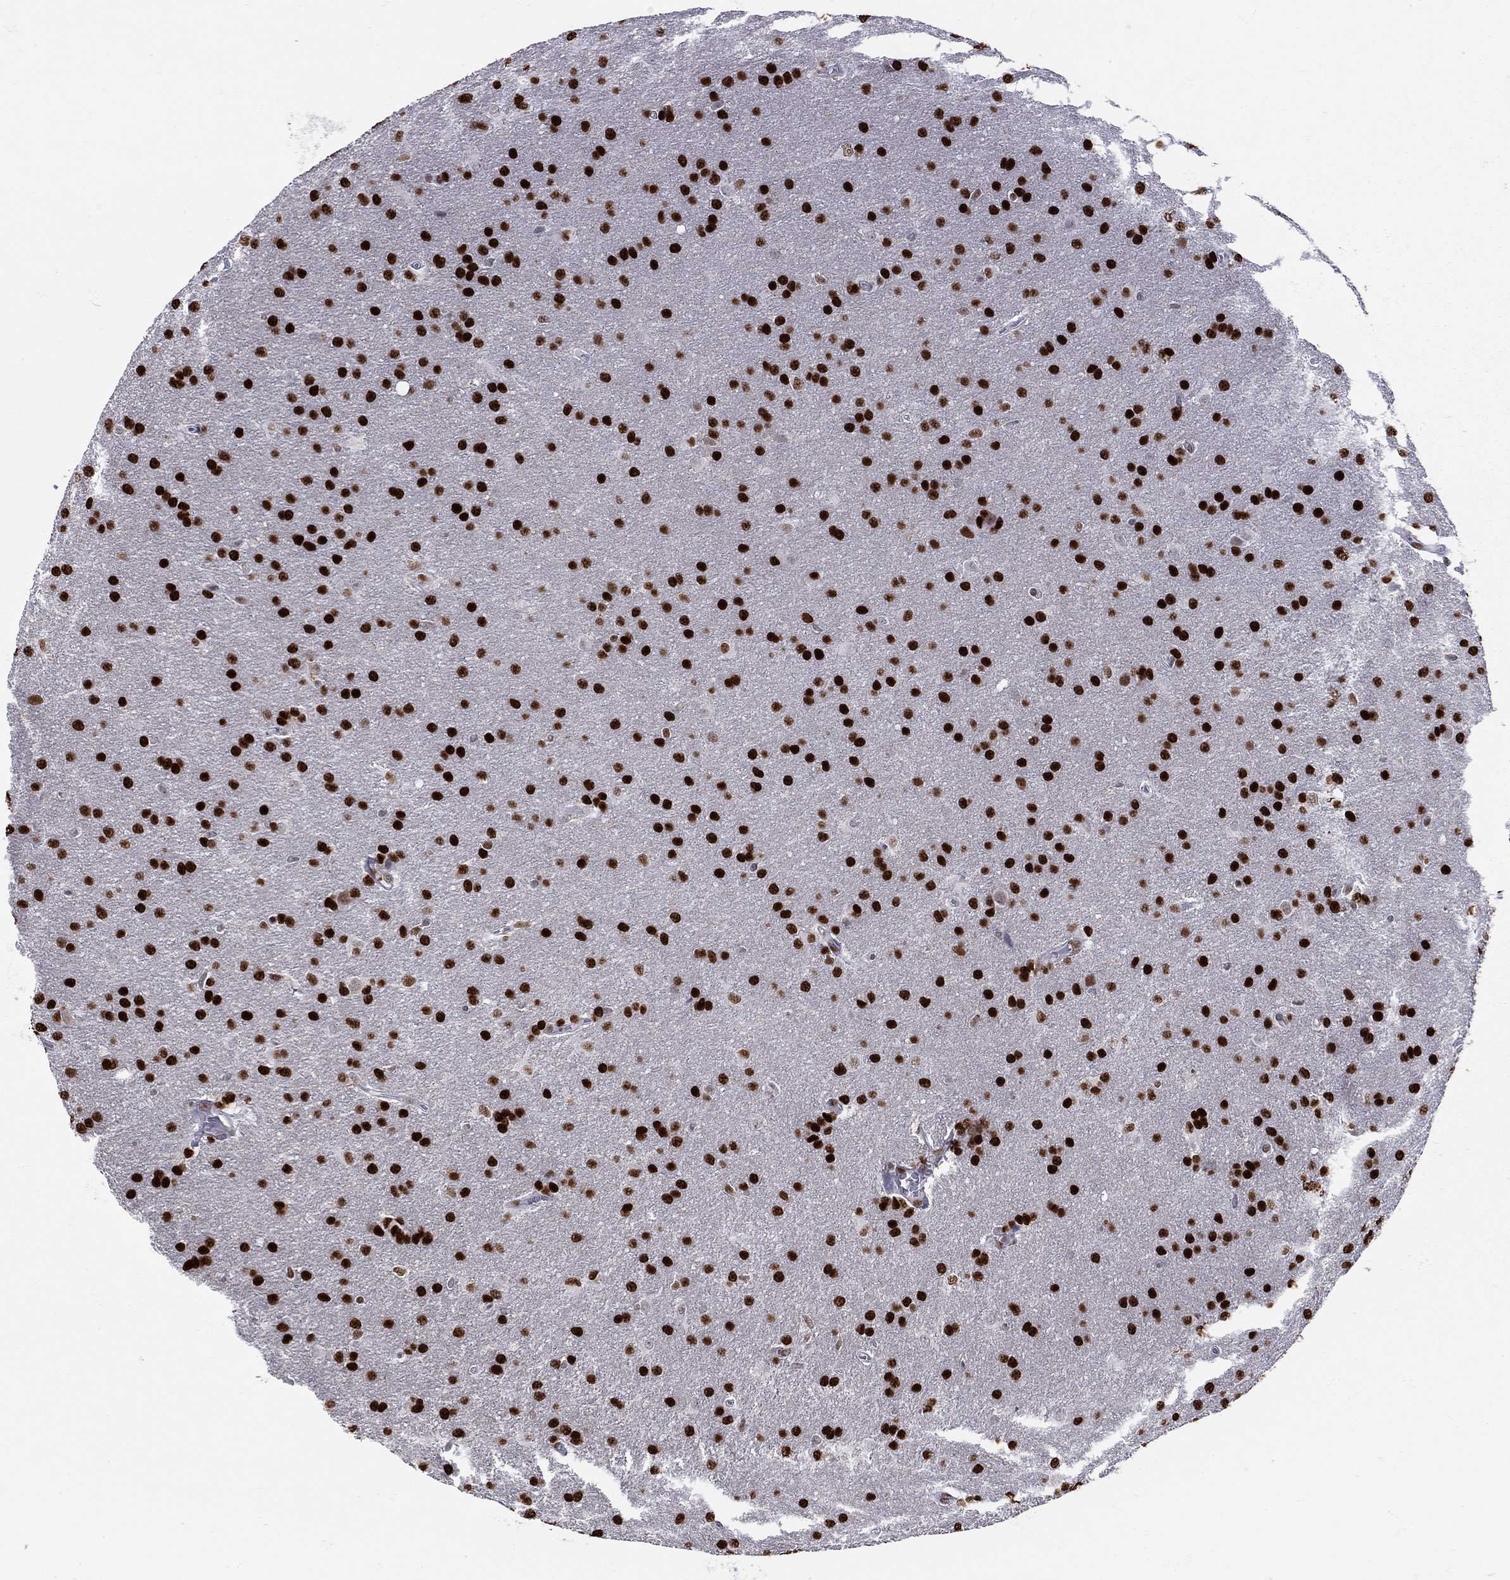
{"staining": {"intensity": "strong", "quantity": ">75%", "location": "nuclear"}, "tissue": "glioma", "cell_type": "Tumor cells", "image_type": "cancer", "snomed": [{"axis": "morphology", "description": "Glioma, malignant, Low grade"}, {"axis": "topography", "description": "Brain"}], "caption": "Strong nuclear expression for a protein is appreciated in about >75% of tumor cells of glioma using immunohistochemistry.", "gene": "PCGF3", "patient": {"sex": "female", "age": 32}}